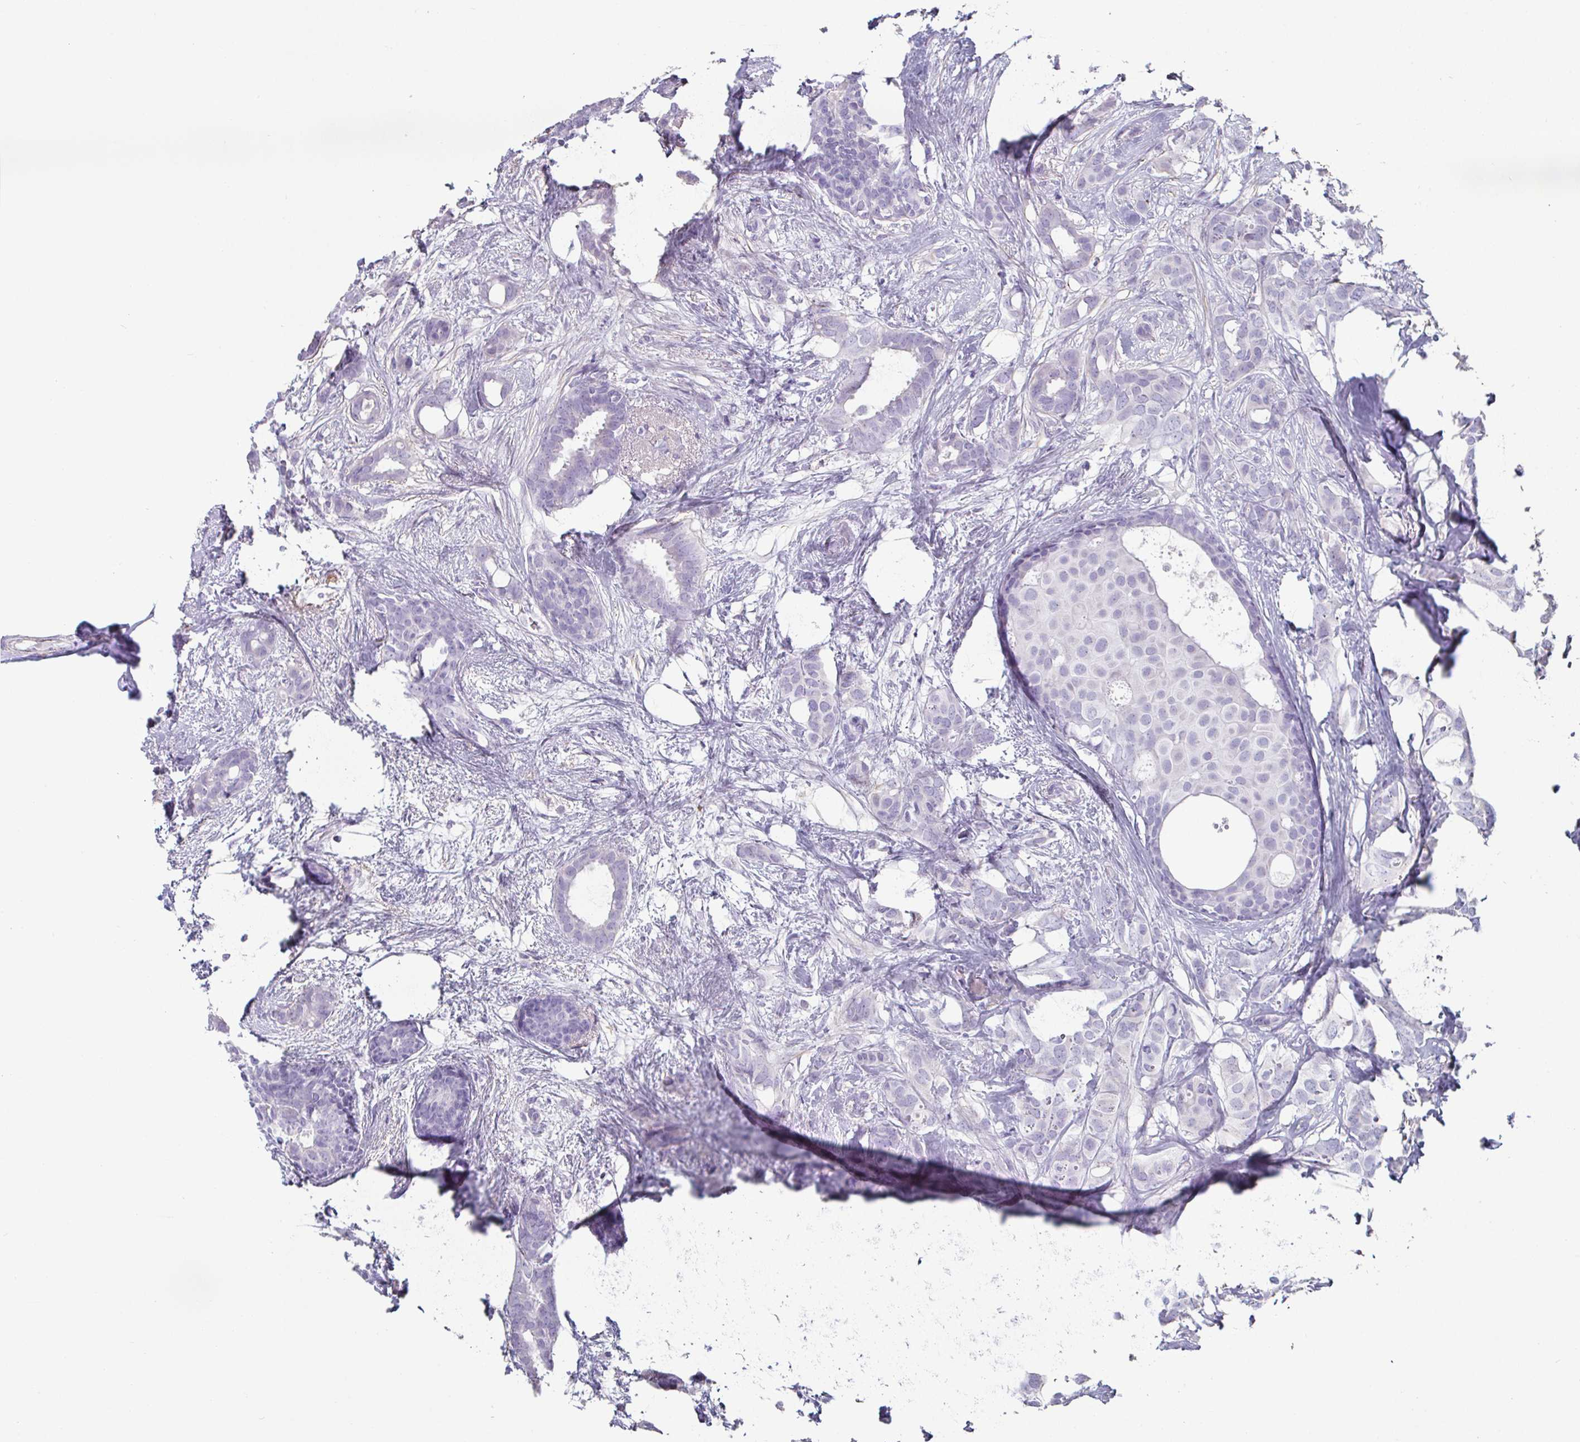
{"staining": {"intensity": "negative", "quantity": "none", "location": "none"}, "tissue": "breast cancer", "cell_type": "Tumor cells", "image_type": "cancer", "snomed": [{"axis": "morphology", "description": "Duct carcinoma"}, {"axis": "topography", "description": "Breast"}], "caption": "Breast cancer (infiltrating ductal carcinoma) stained for a protein using immunohistochemistry (IHC) displays no expression tumor cells.", "gene": "CREG2", "patient": {"sex": "female", "age": 62}}